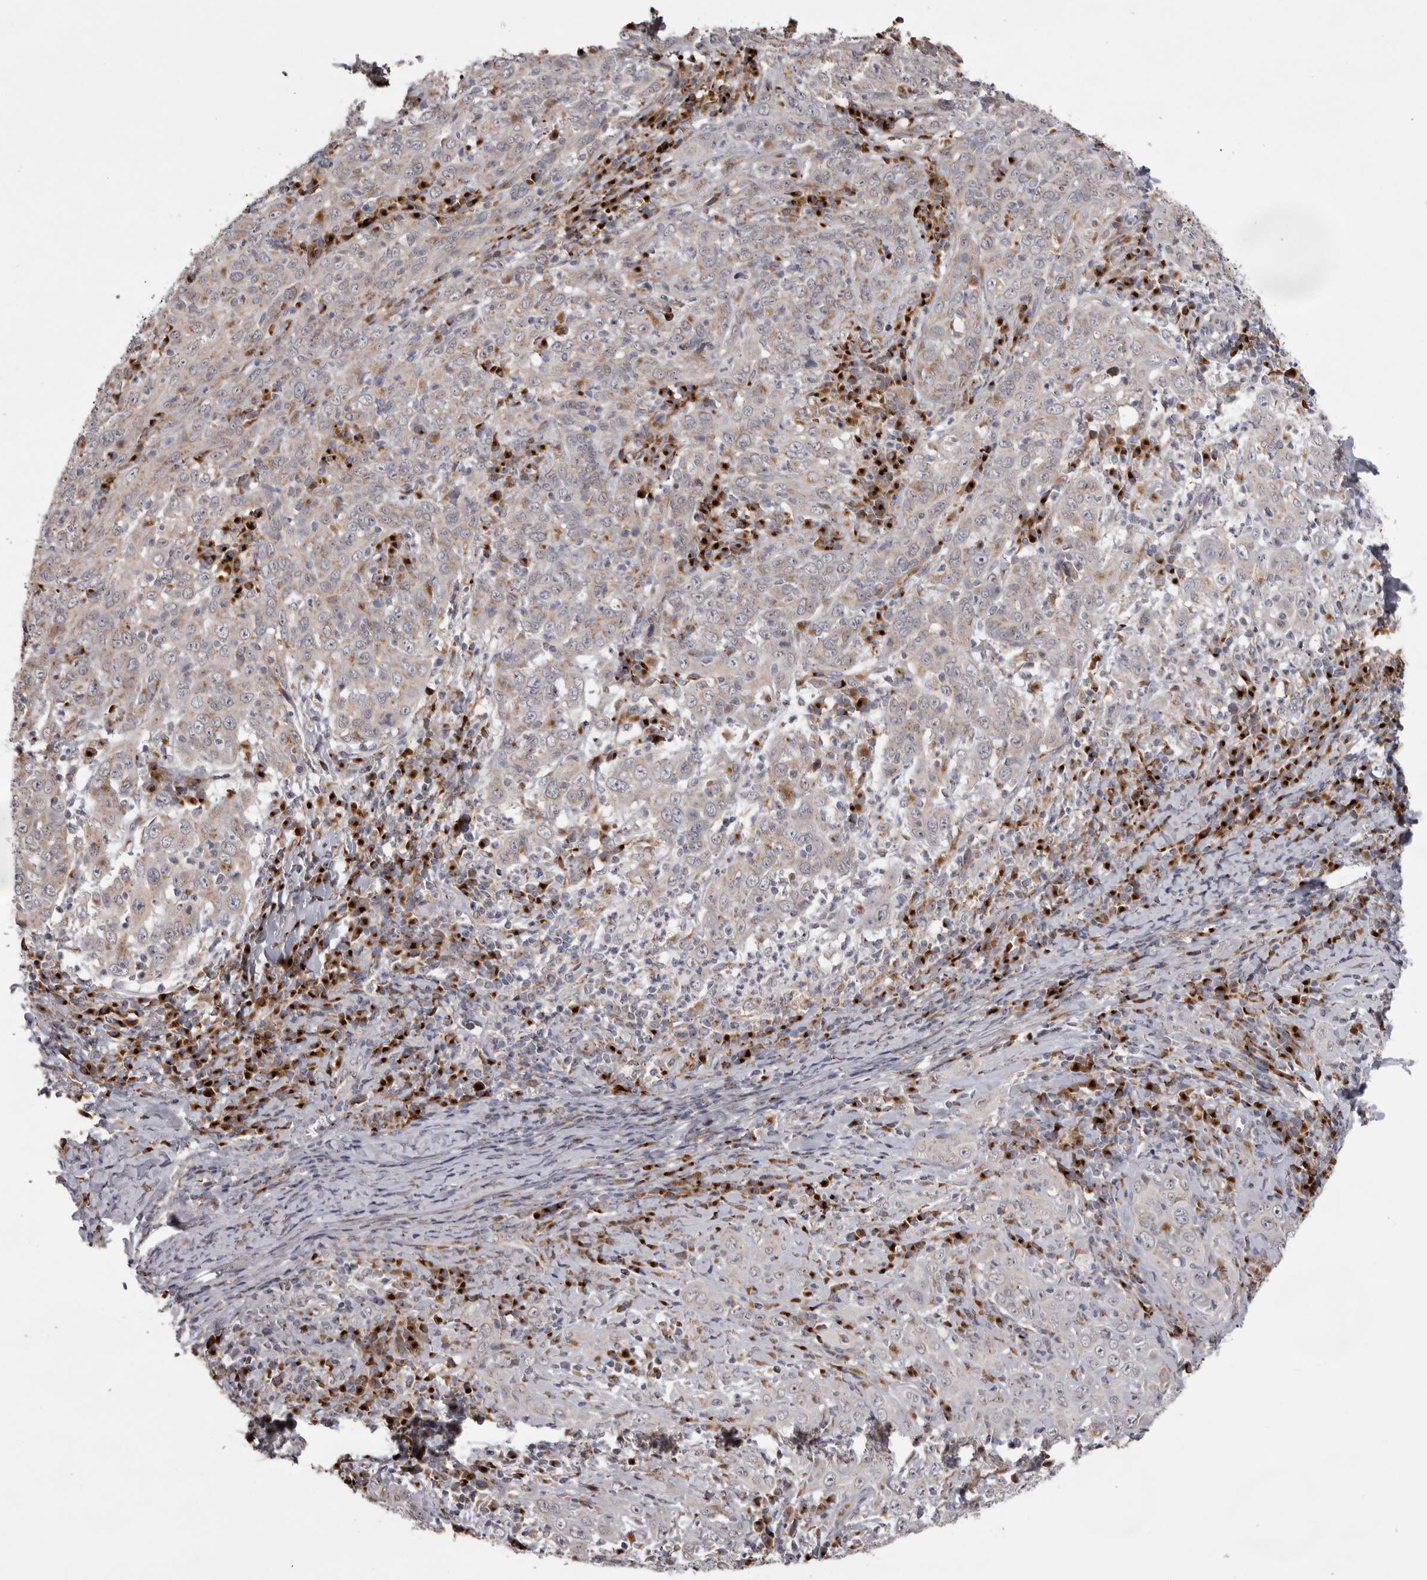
{"staining": {"intensity": "weak", "quantity": "25%-75%", "location": "cytoplasmic/membranous"}, "tissue": "cervical cancer", "cell_type": "Tumor cells", "image_type": "cancer", "snomed": [{"axis": "morphology", "description": "Squamous cell carcinoma, NOS"}, {"axis": "topography", "description": "Cervix"}], "caption": "DAB (3,3'-diaminobenzidine) immunohistochemical staining of human cervical cancer demonstrates weak cytoplasmic/membranous protein expression in approximately 25%-75% of tumor cells.", "gene": "WDR47", "patient": {"sex": "female", "age": 46}}